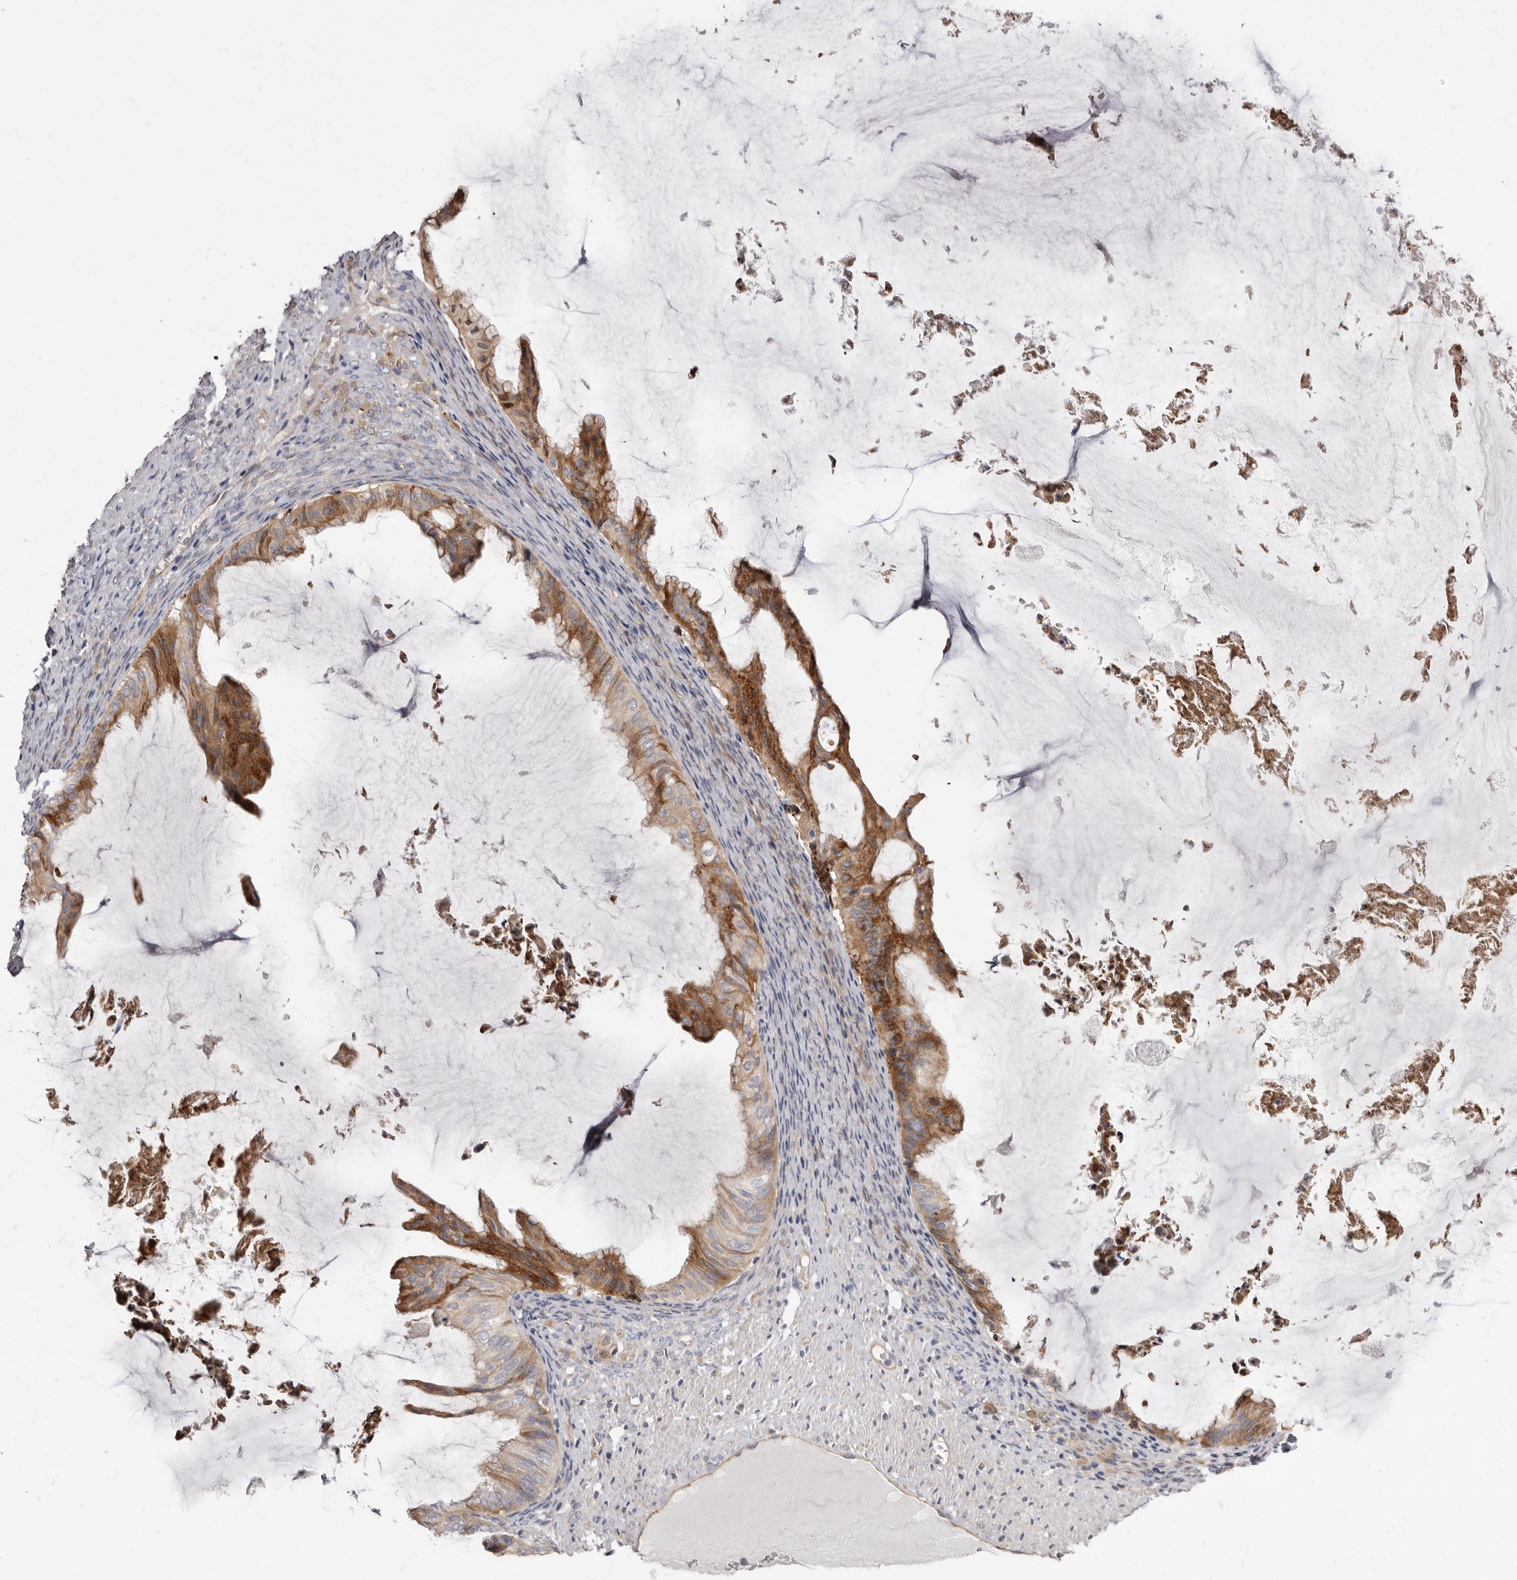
{"staining": {"intensity": "strong", "quantity": ">75%", "location": "cytoplasmic/membranous"}, "tissue": "ovarian cancer", "cell_type": "Tumor cells", "image_type": "cancer", "snomed": [{"axis": "morphology", "description": "Cystadenocarcinoma, mucinous, NOS"}, {"axis": "topography", "description": "Ovary"}], "caption": "Immunohistochemical staining of ovarian mucinous cystadenocarcinoma exhibits high levels of strong cytoplasmic/membranous protein positivity in approximately >75% of tumor cells.", "gene": "FMO2", "patient": {"sex": "female", "age": 61}}